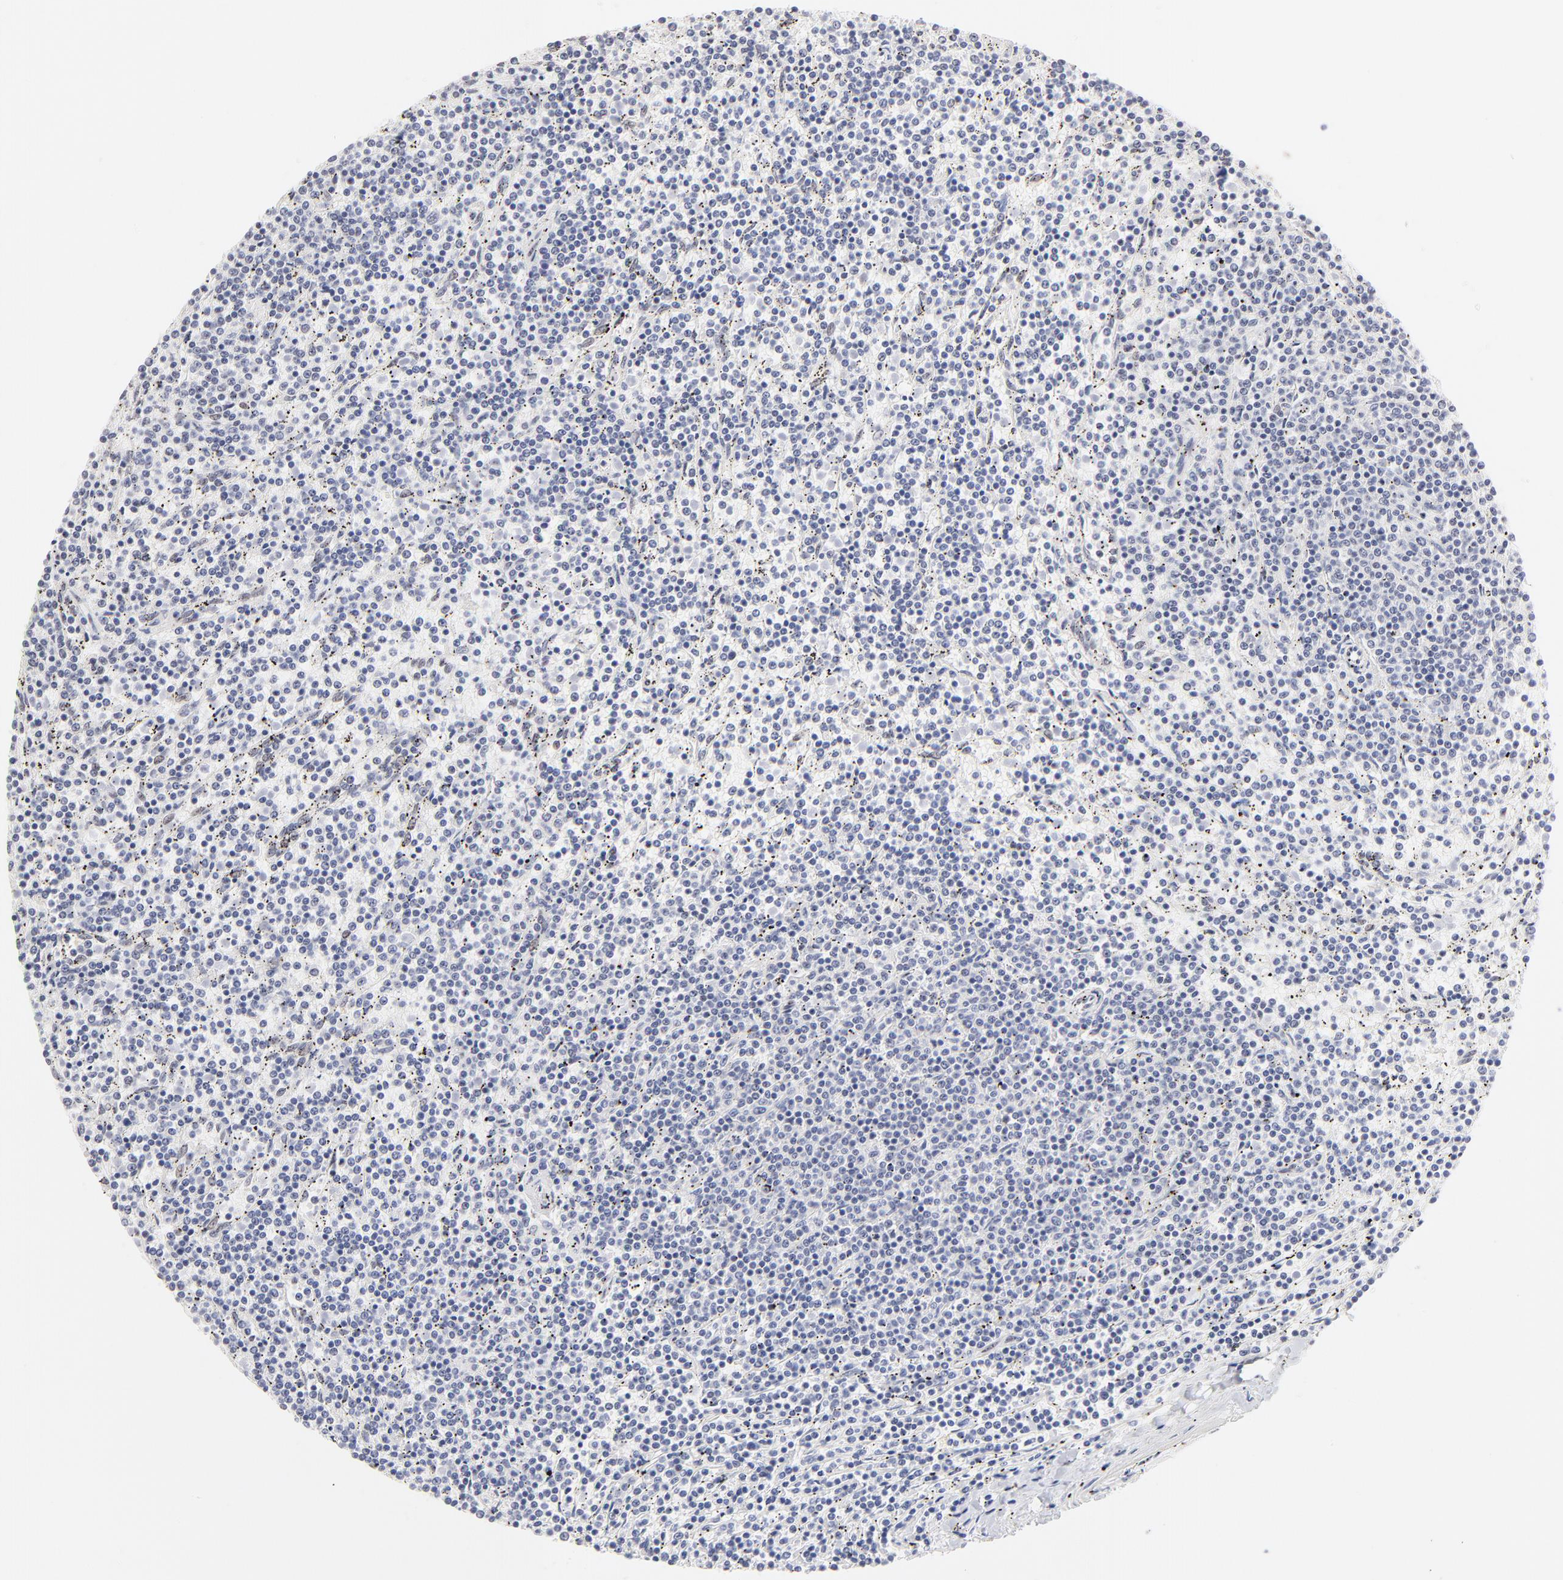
{"staining": {"intensity": "negative", "quantity": "none", "location": "none"}, "tissue": "lymphoma", "cell_type": "Tumor cells", "image_type": "cancer", "snomed": [{"axis": "morphology", "description": "Malignant lymphoma, non-Hodgkin's type, Low grade"}, {"axis": "topography", "description": "Spleen"}], "caption": "The histopathology image exhibits no staining of tumor cells in malignant lymphoma, non-Hodgkin's type (low-grade). (DAB (3,3'-diaminobenzidine) immunohistochemistry, high magnification).", "gene": "STAT3", "patient": {"sex": "female", "age": 50}}